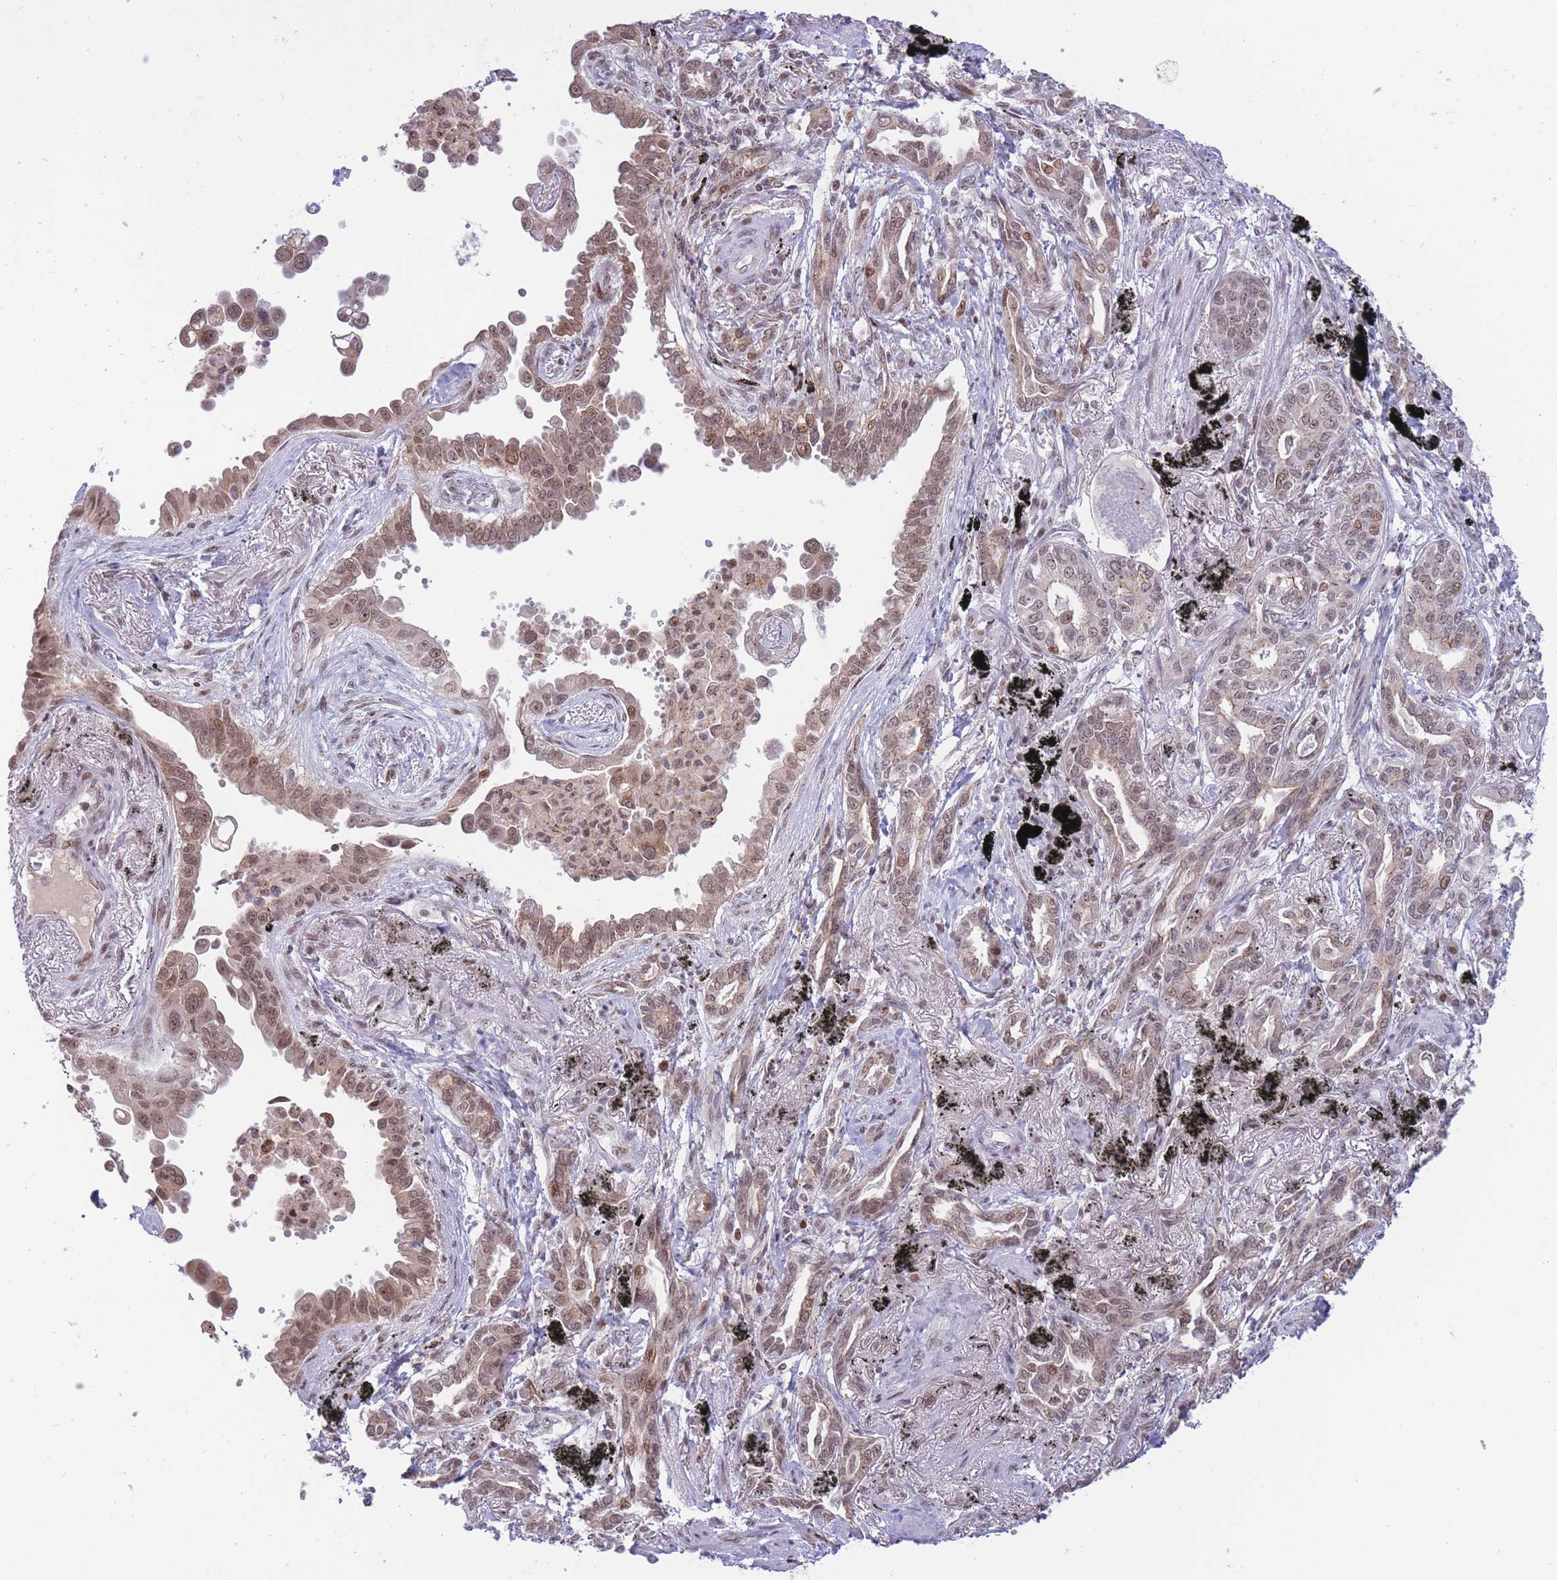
{"staining": {"intensity": "moderate", "quantity": ">75%", "location": "nuclear"}, "tissue": "lung cancer", "cell_type": "Tumor cells", "image_type": "cancer", "snomed": [{"axis": "morphology", "description": "Adenocarcinoma, NOS"}, {"axis": "topography", "description": "Lung"}], "caption": "The immunohistochemical stain labels moderate nuclear expression in tumor cells of lung cancer tissue.", "gene": "TARBP2", "patient": {"sex": "male", "age": 67}}